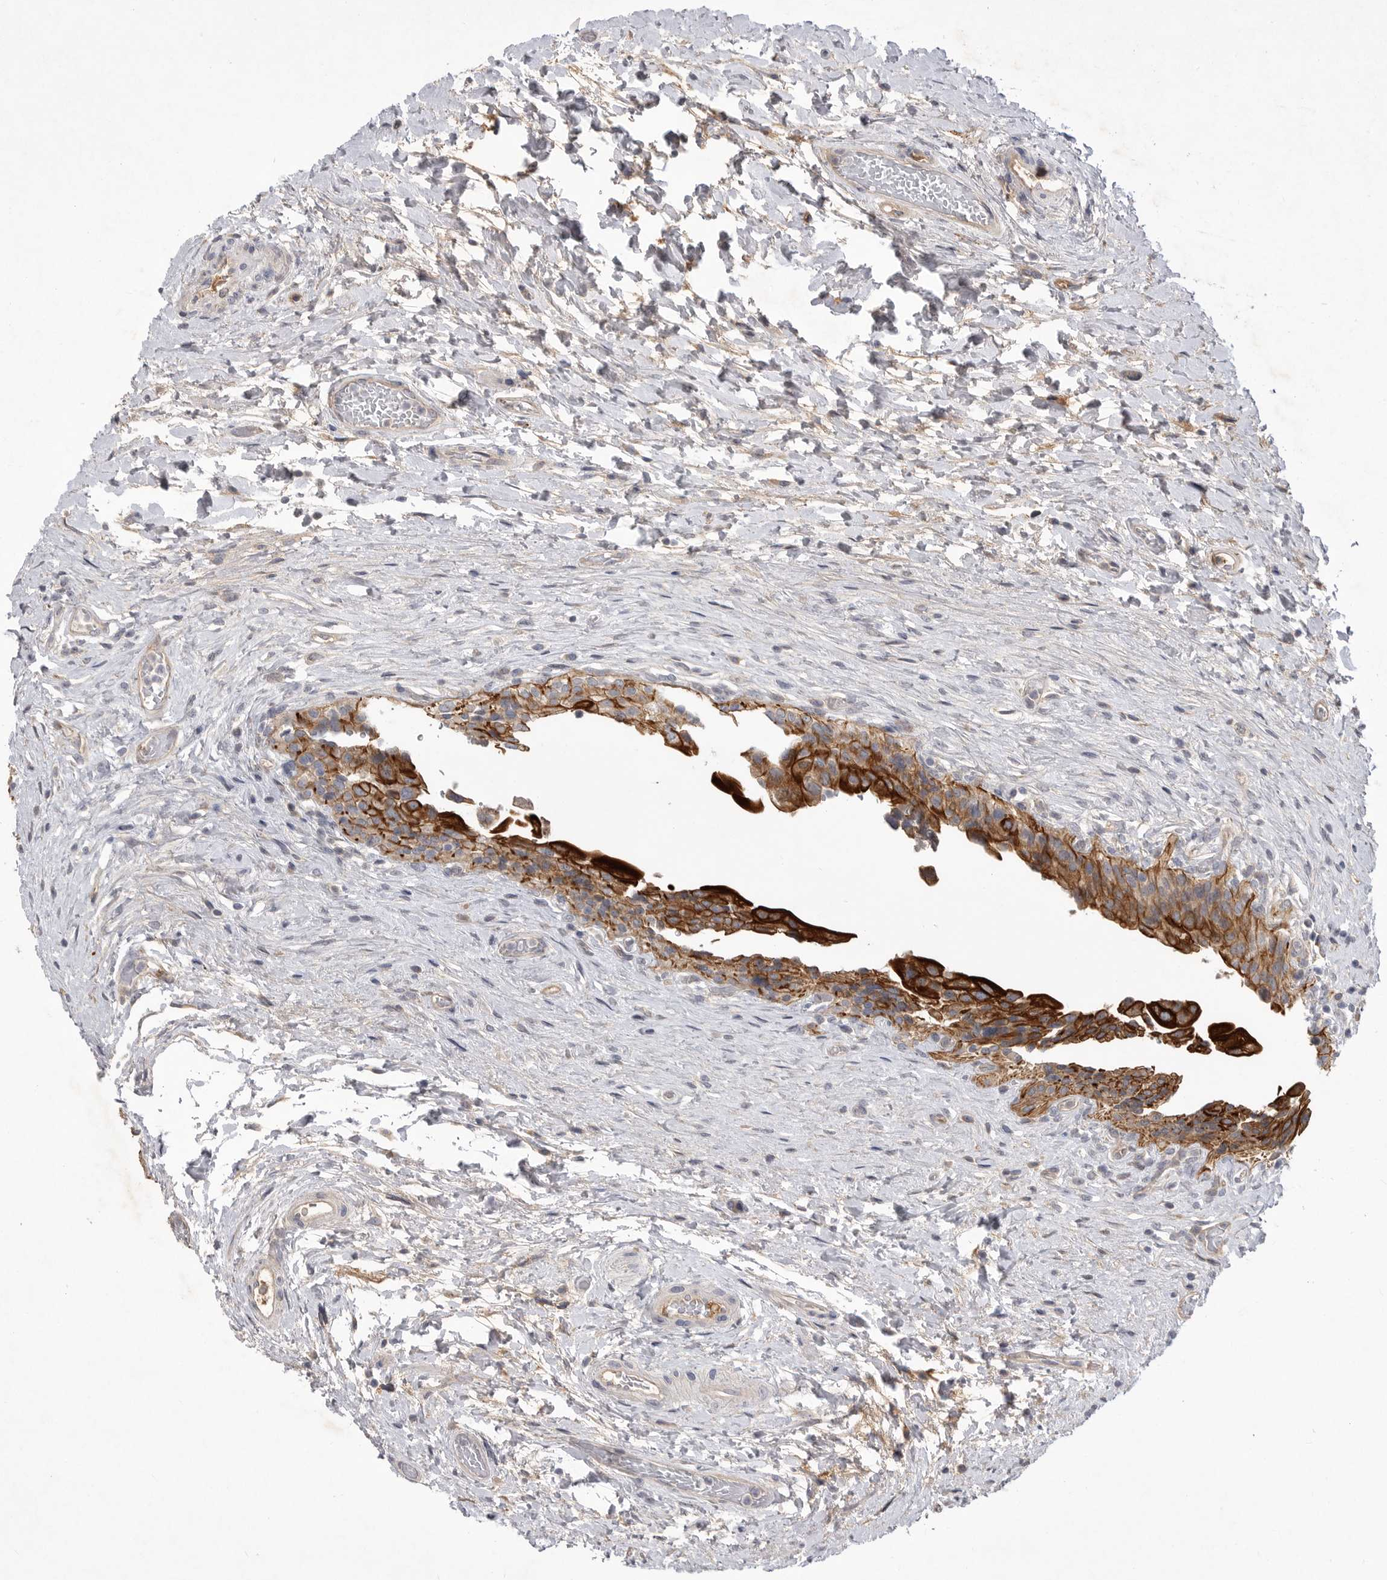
{"staining": {"intensity": "strong", "quantity": "25%-75%", "location": "cytoplasmic/membranous"}, "tissue": "urinary bladder", "cell_type": "Urothelial cells", "image_type": "normal", "snomed": [{"axis": "morphology", "description": "Normal tissue, NOS"}, {"axis": "topography", "description": "Urinary bladder"}], "caption": "This histopathology image displays IHC staining of normal human urinary bladder, with high strong cytoplasmic/membranous staining in approximately 25%-75% of urothelial cells.", "gene": "DHDDS", "patient": {"sex": "male", "age": 74}}